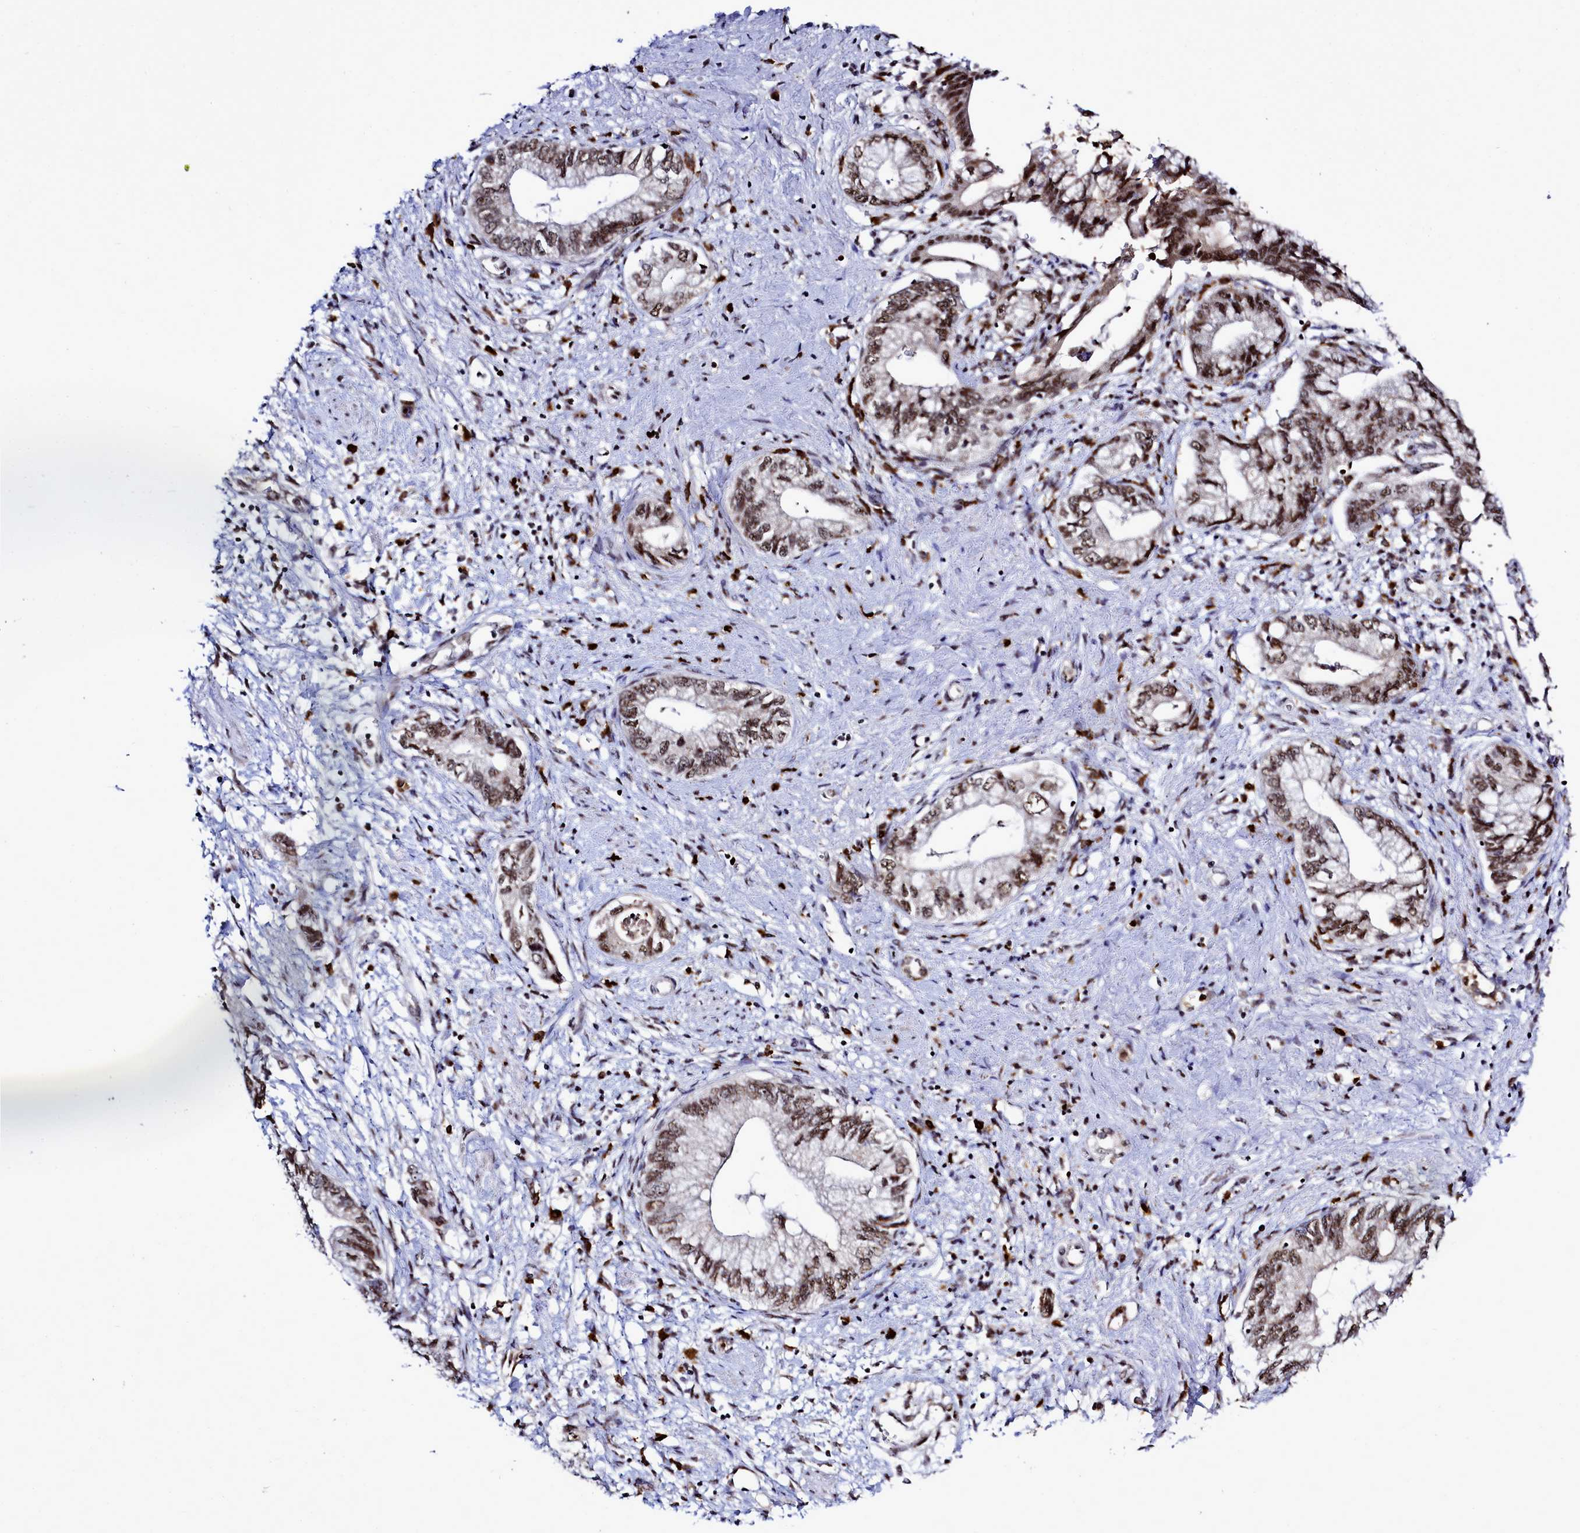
{"staining": {"intensity": "moderate", "quantity": ">75%", "location": "cytoplasmic/membranous,nuclear"}, "tissue": "pancreatic cancer", "cell_type": "Tumor cells", "image_type": "cancer", "snomed": [{"axis": "morphology", "description": "Adenocarcinoma, NOS"}, {"axis": "topography", "description": "Pancreas"}], "caption": "DAB immunohistochemical staining of adenocarcinoma (pancreatic) shows moderate cytoplasmic/membranous and nuclear protein expression in approximately >75% of tumor cells.", "gene": "POM121L2", "patient": {"sex": "female", "age": 73}}